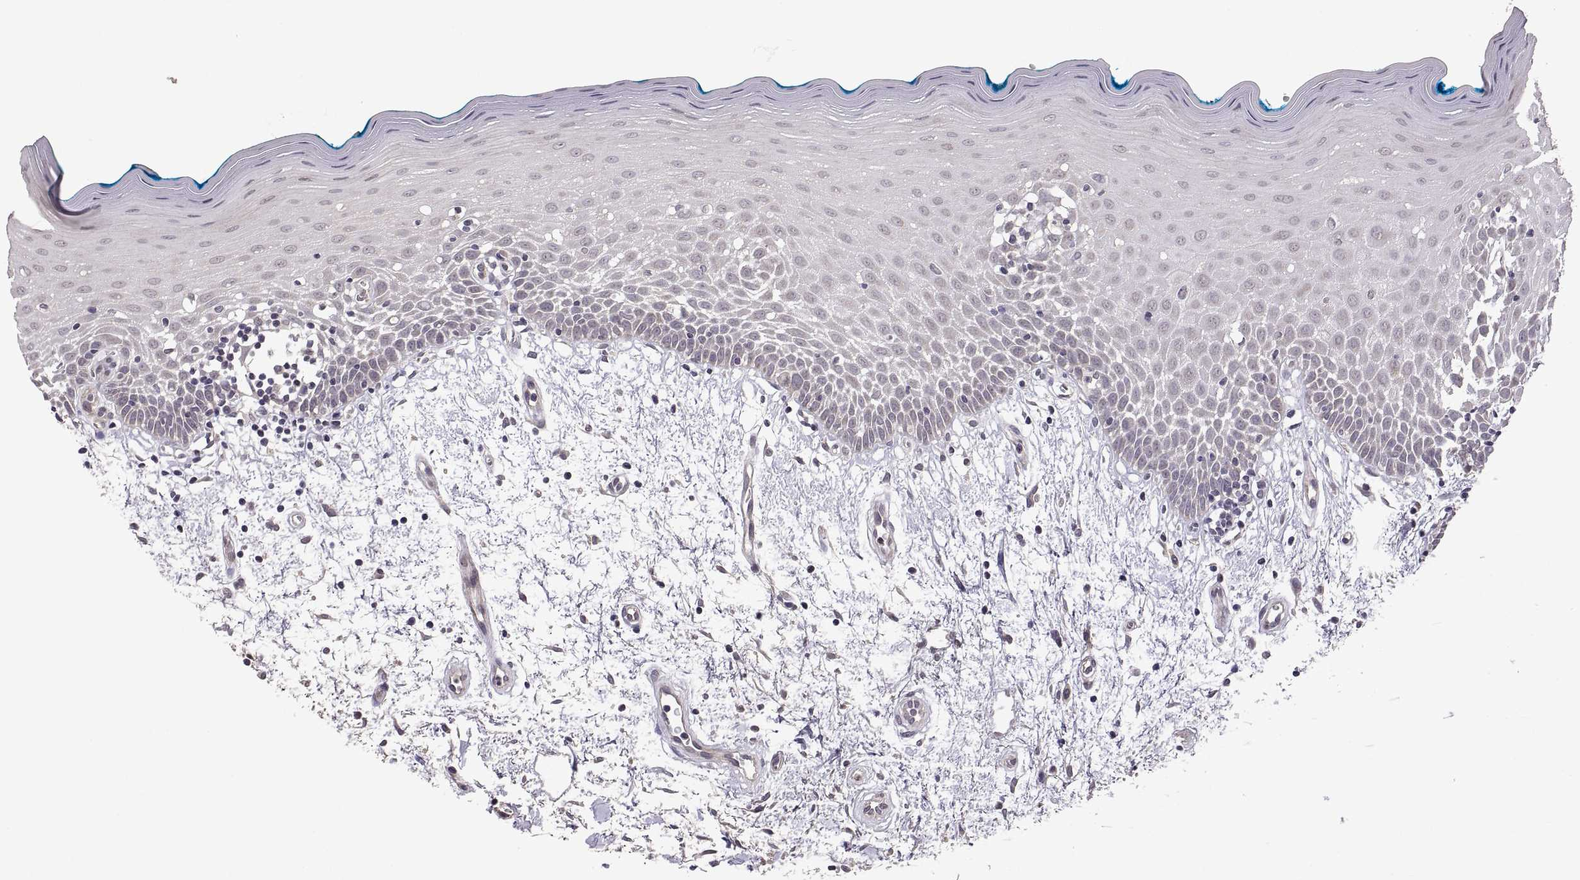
{"staining": {"intensity": "negative", "quantity": "none", "location": "none"}, "tissue": "oral mucosa", "cell_type": "Squamous epithelial cells", "image_type": "normal", "snomed": [{"axis": "morphology", "description": "Normal tissue, NOS"}, {"axis": "morphology", "description": "Squamous cell carcinoma, NOS"}, {"axis": "topography", "description": "Oral tissue"}, {"axis": "topography", "description": "Head-Neck"}], "caption": "This is an immunohistochemistry image of benign oral mucosa. There is no positivity in squamous epithelial cells.", "gene": "LAMA1", "patient": {"sex": "female", "age": 75}}